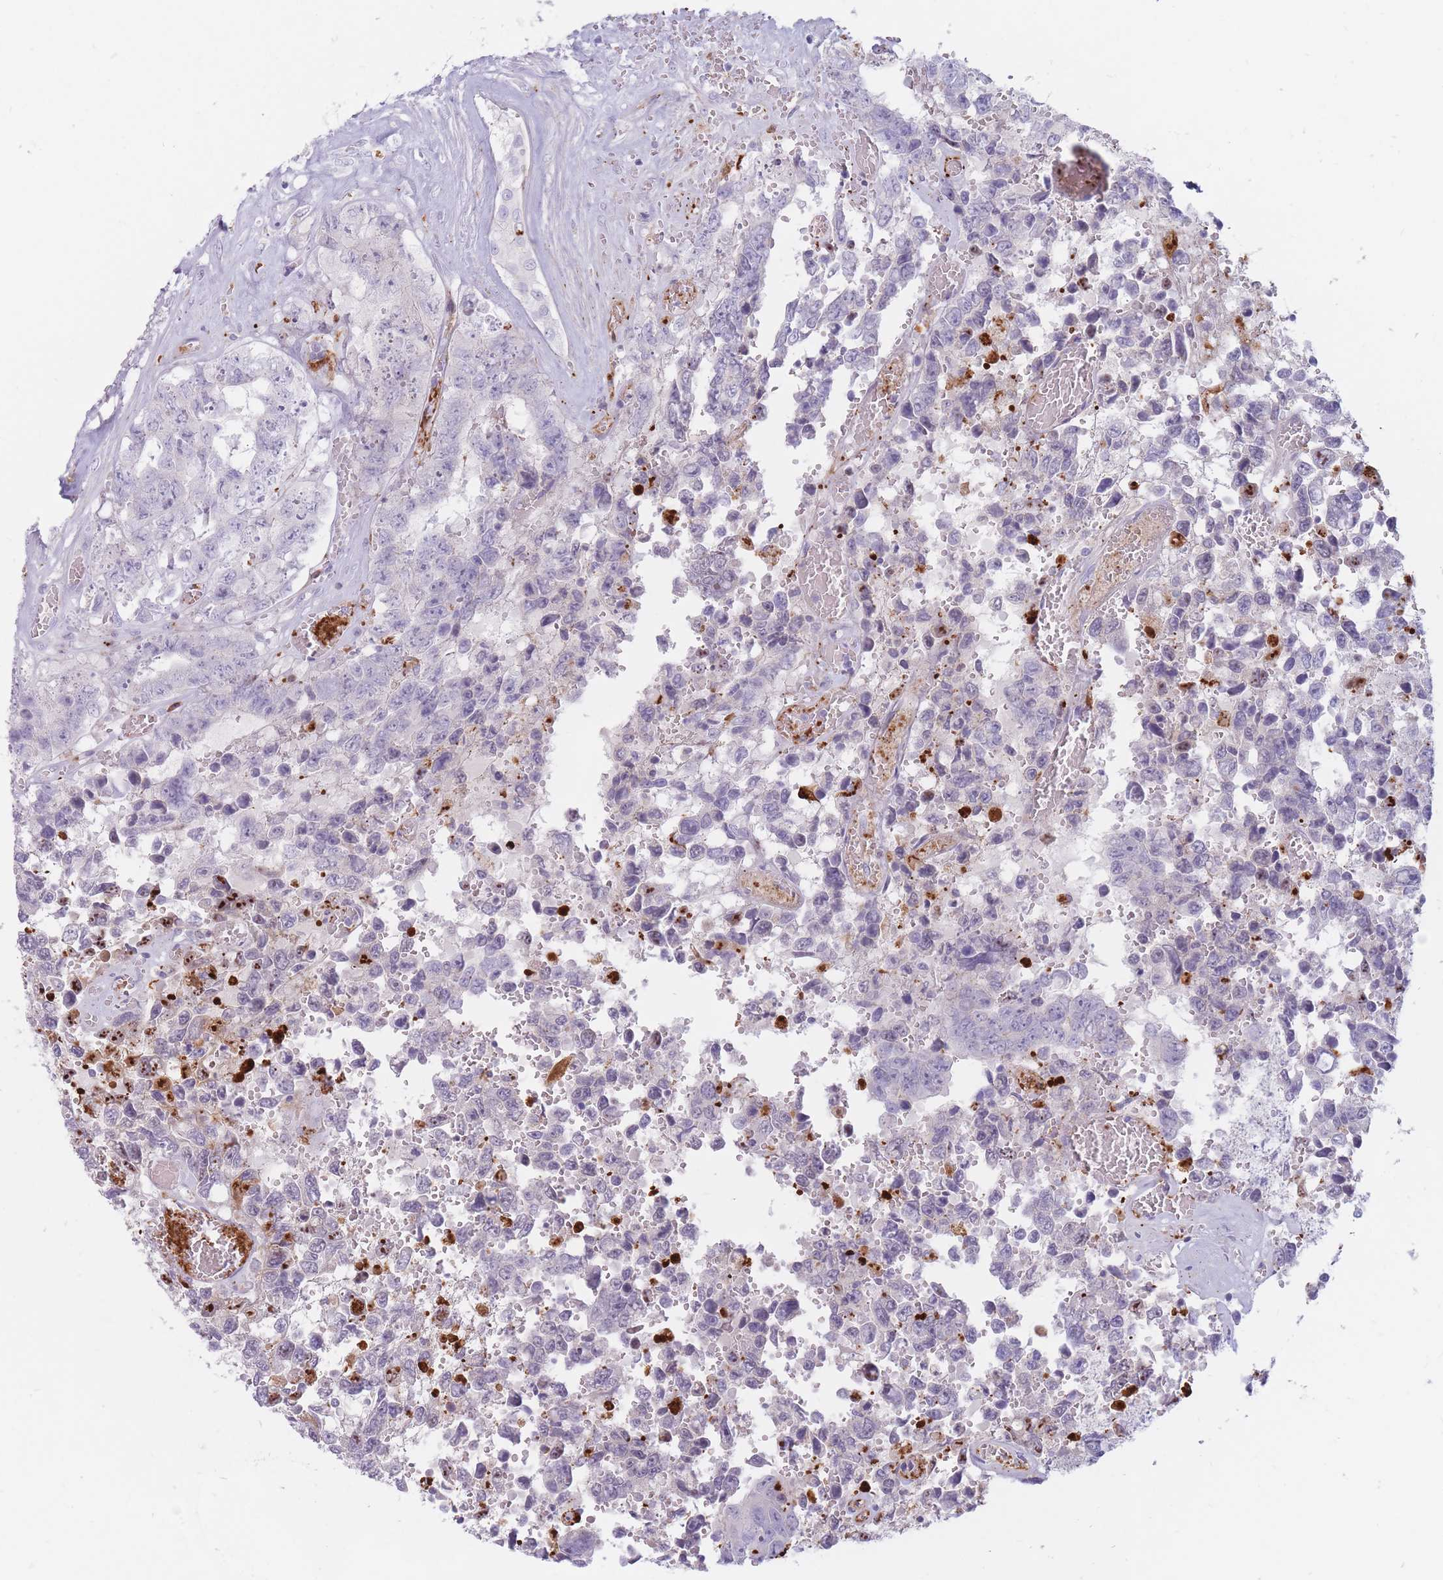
{"staining": {"intensity": "negative", "quantity": "none", "location": "none"}, "tissue": "testis cancer", "cell_type": "Tumor cells", "image_type": "cancer", "snomed": [{"axis": "morphology", "description": "Normal tissue, NOS"}, {"axis": "morphology", "description": "Carcinoma, Embryonal, NOS"}, {"axis": "topography", "description": "Testis"}, {"axis": "topography", "description": "Epididymis"}], "caption": "Embryonal carcinoma (testis) was stained to show a protein in brown. There is no significant staining in tumor cells.", "gene": "PTGDR", "patient": {"sex": "male", "age": 25}}